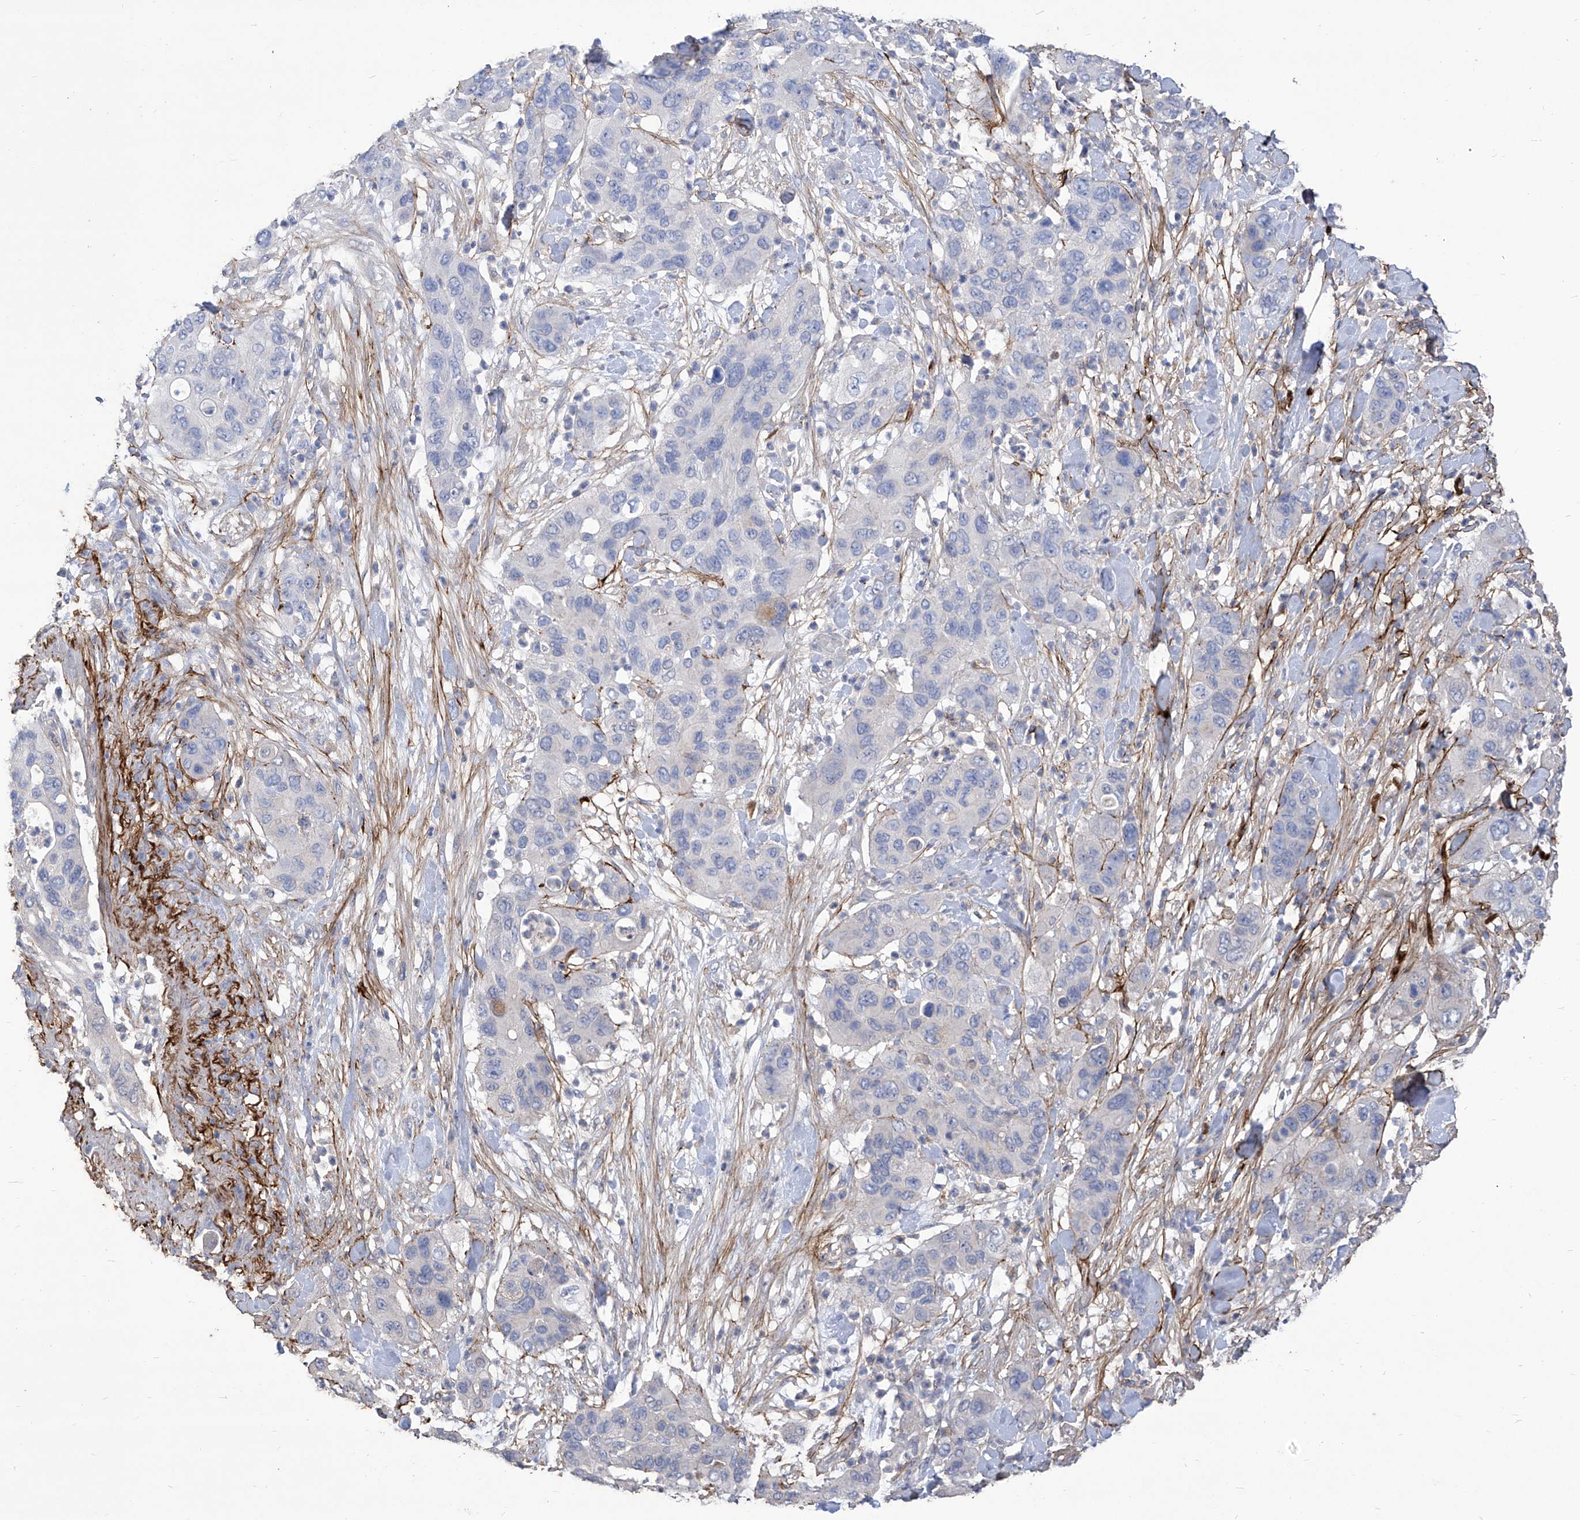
{"staining": {"intensity": "negative", "quantity": "none", "location": "none"}, "tissue": "pancreatic cancer", "cell_type": "Tumor cells", "image_type": "cancer", "snomed": [{"axis": "morphology", "description": "Adenocarcinoma, NOS"}, {"axis": "topography", "description": "Pancreas"}], "caption": "IHC image of pancreatic cancer stained for a protein (brown), which shows no staining in tumor cells. (DAB IHC, high magnification).", "gene": "TXNIP", "patient": {"sex": "female", "age": 71}}